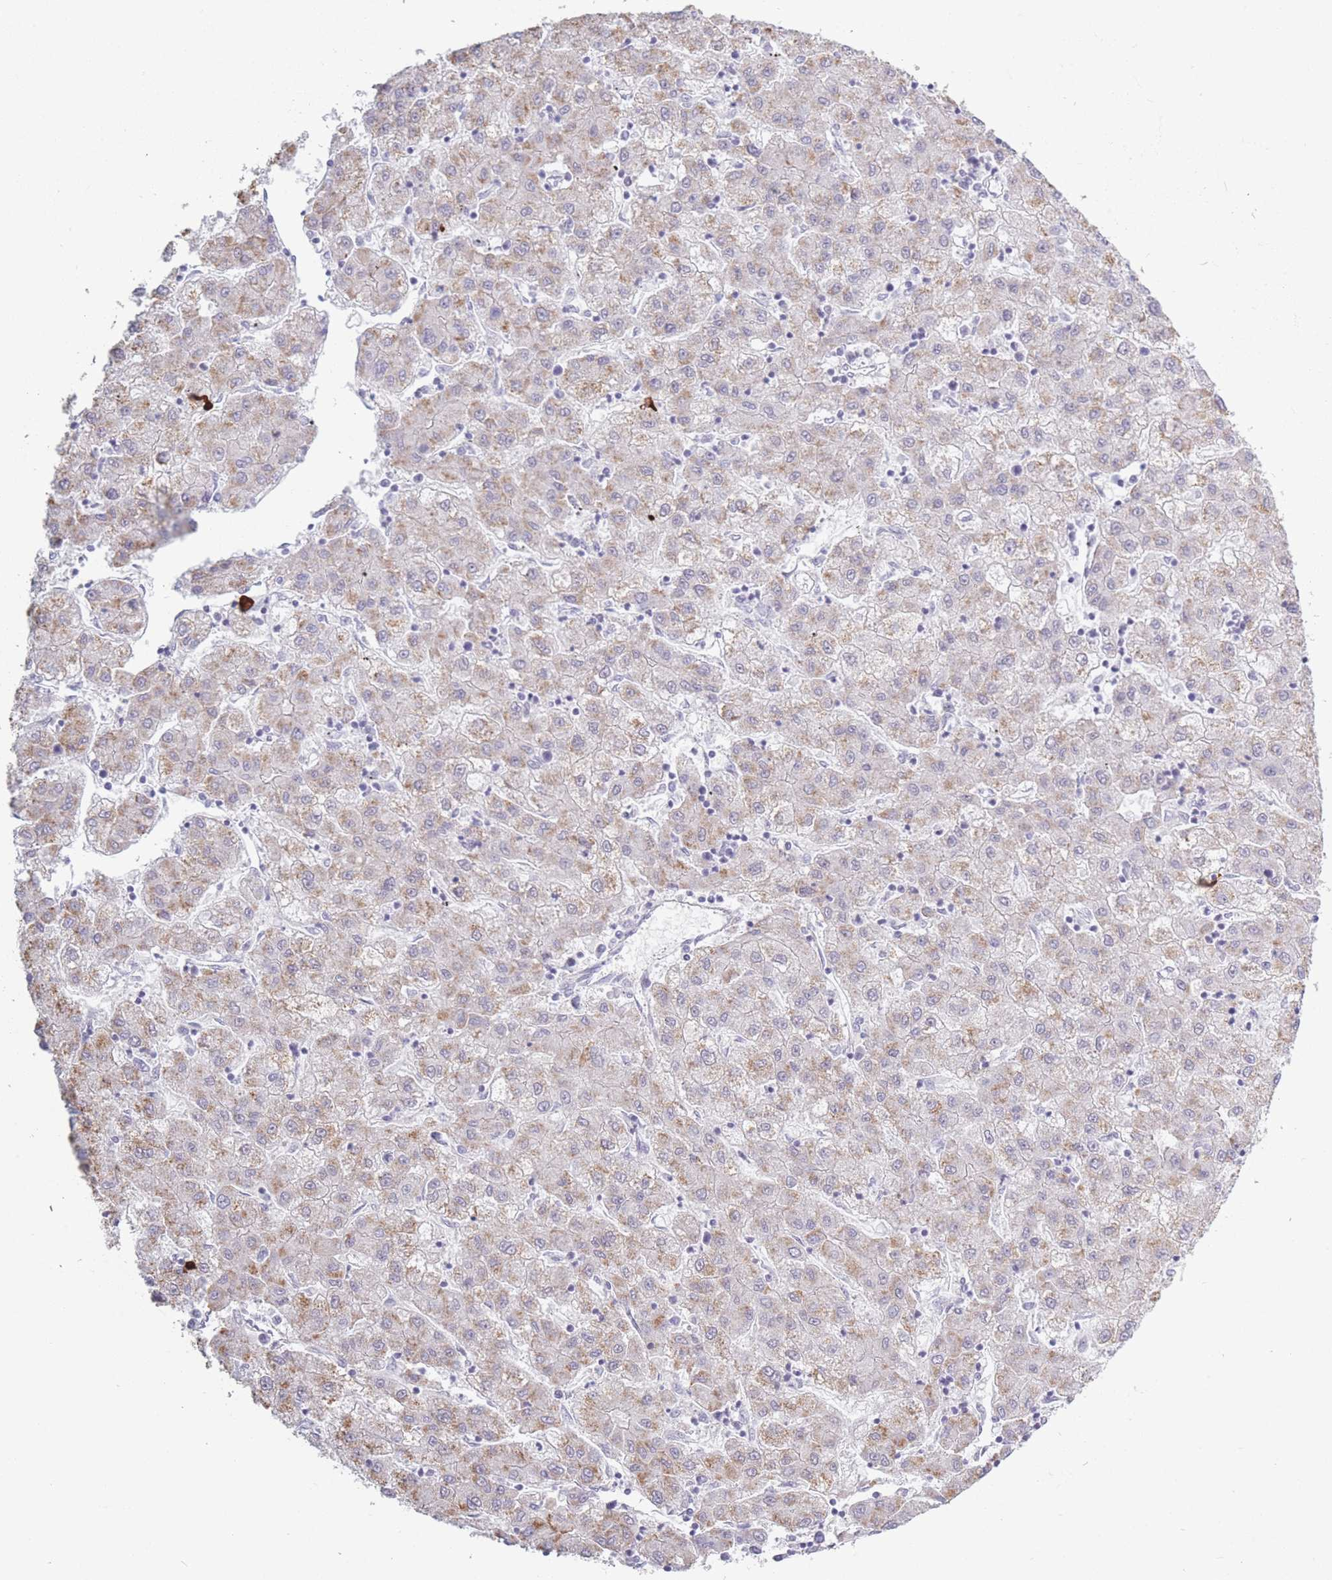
{"staining": {"intensity": "weak", "quantity": "25%-75%", "location": "cytoplasmic/membranous"}, "tissue": "liver cancer", "cell_type": "Tumor cells", "image_type": "cancer", "snomed": [{"axis": "morphology", "description": "Carcinoma, Hepatocellular, NOS"}, {"axis": "topography", "description": "Liver"}], "caption": "A brown stain shows weak cytoplasmic/membranous expression of a protein in liver cancer tumor cells.", "gene": "PLEKHG2", "patient": {"sex": "male", "age": 72}}